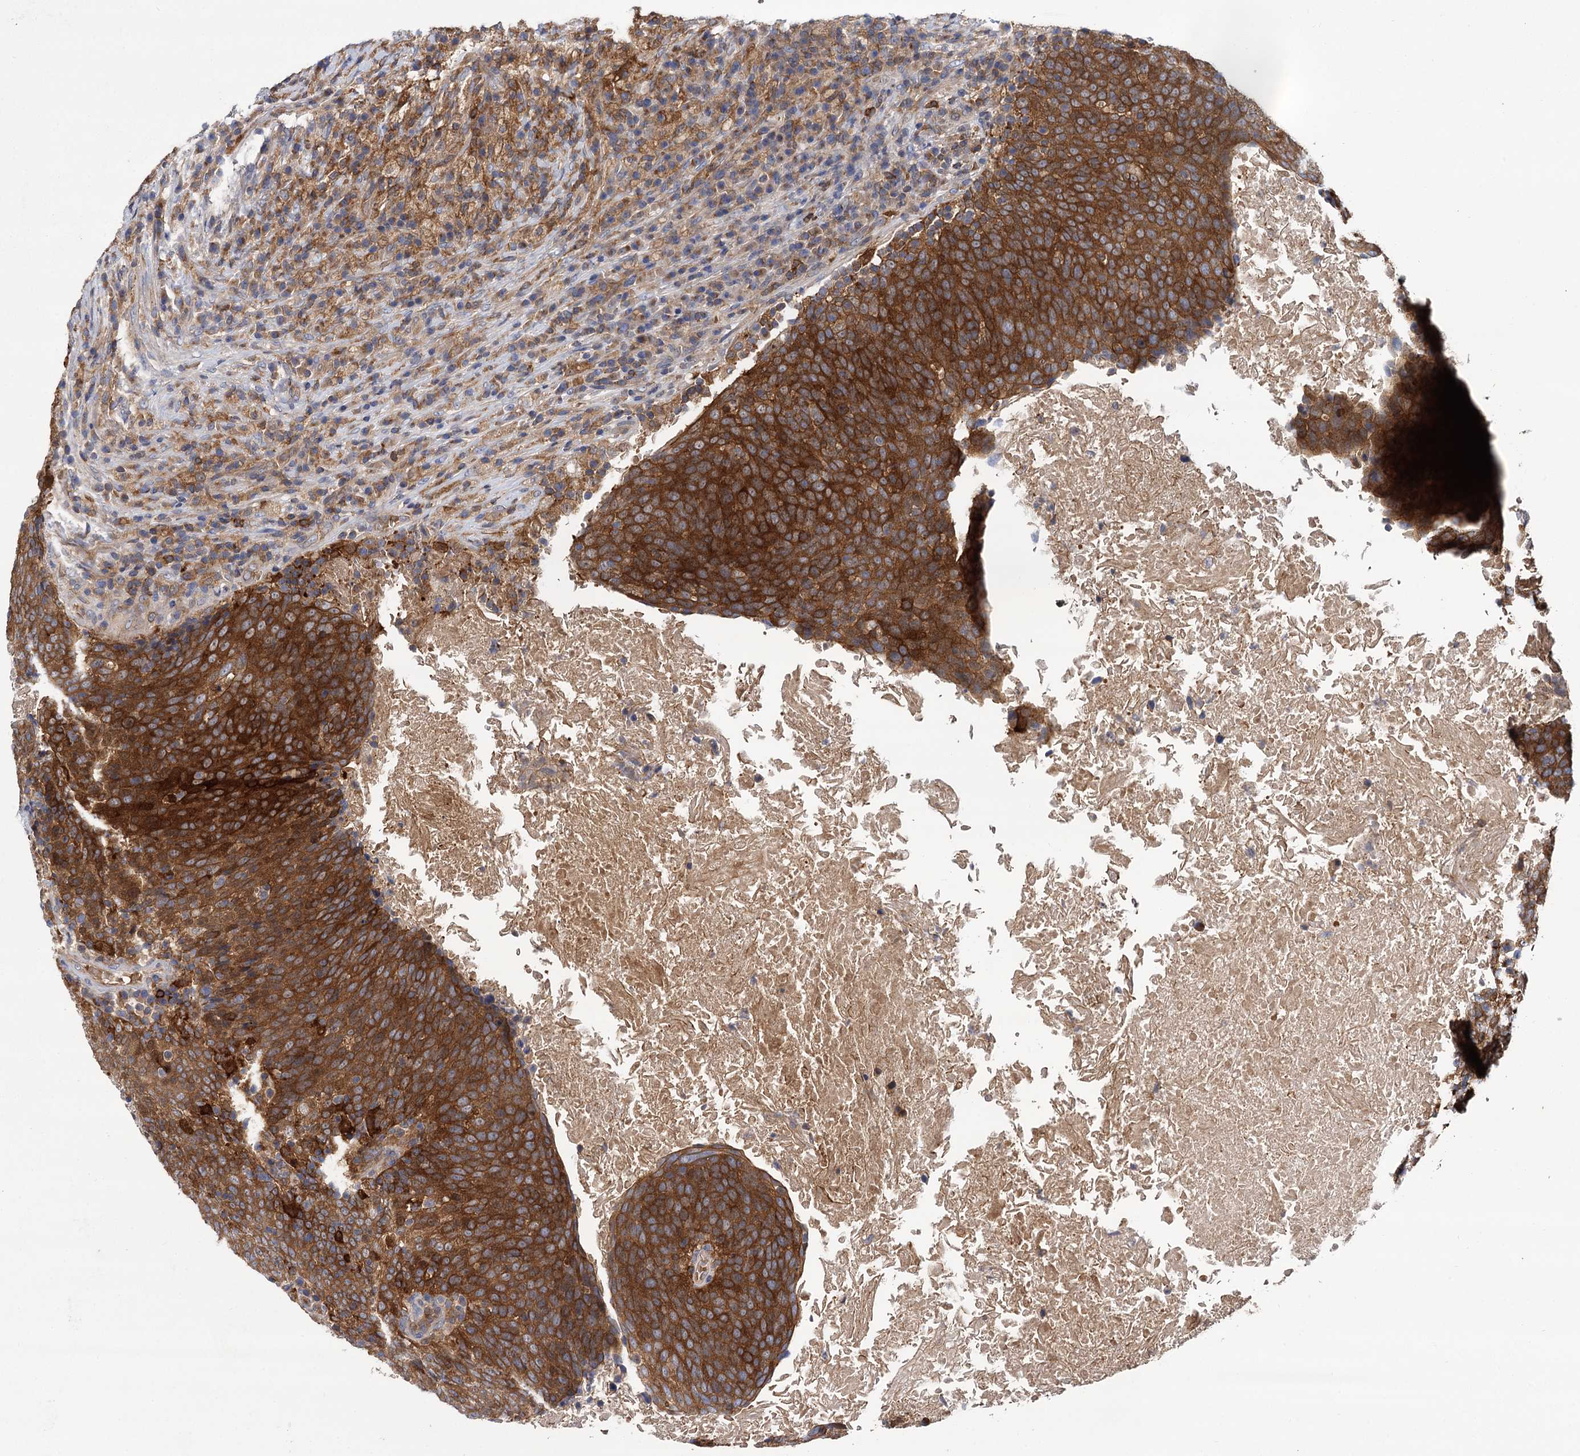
{"staining": {"intensity": "strong", "quantity": ">75%", "location": "cytoplasmic/membranous"}, "tissue": "head and neck cancer", "cell_type": "Tumor cells", "image_type": "cancer", "snomed": [{"axis": "morphology", "description": "Squamous cell carcinoma, NOS"}, {"axis": "morphology", "description": "Squamous cell carcinoma, metastatic, NOS"}, {"axis": "topography", "description": "Lymph node"}, {"axis": "topography", "description": "Head-Neck"}], "caption": "This histopathology image displays immunohistochemistry (IHC) staining of human head and neck cancer, with high strong cytoplasmic/membranous staining in approximately >75% of tumor cells.", "gene": "GCLC", "patient": {"sex": "male", "age": 62}}